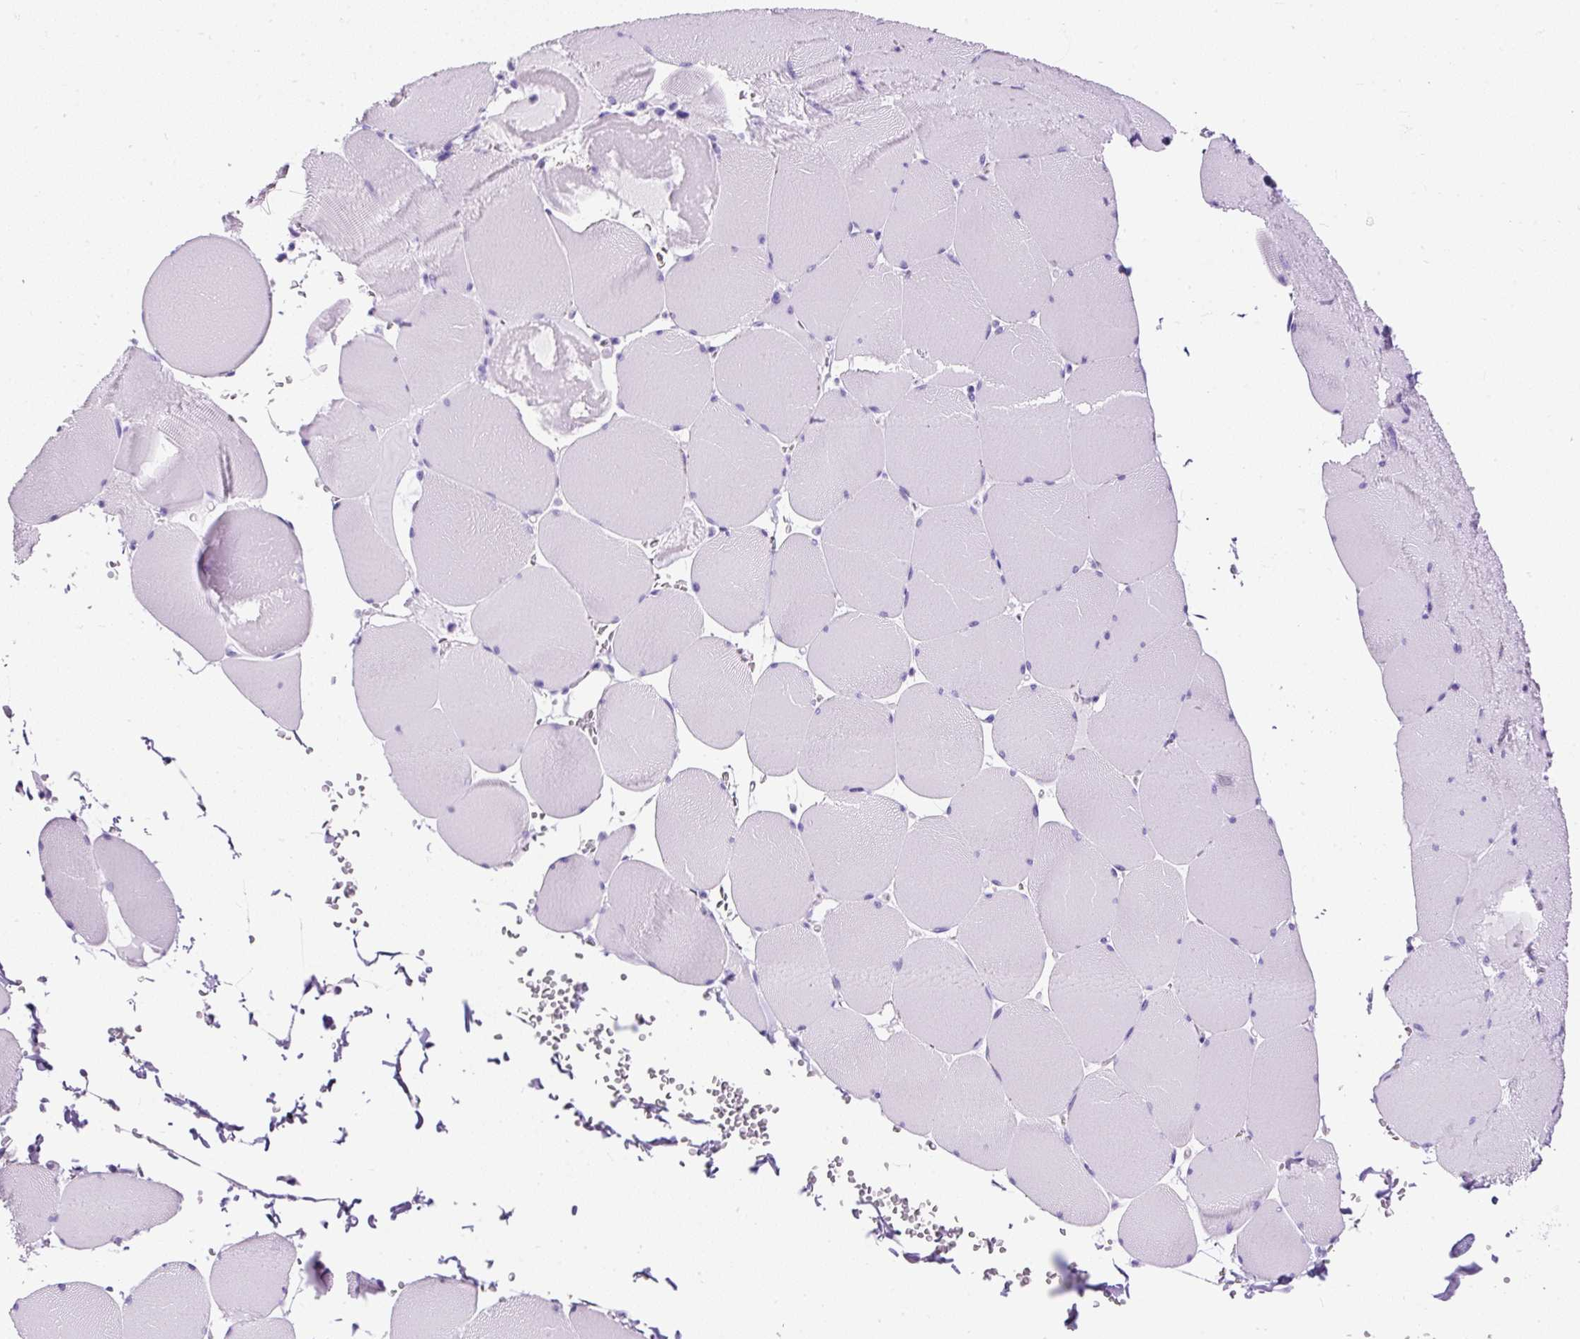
{"staining": {"intensity": "negative", "quantity": "none", "location": "none"}, "tissue": "skeletal muscle", "cell_type": "Myocytes", "image_type": "normal", "snomed": [{"axis": "morphology", "description": "Normal tissue, NOS"}, {"axis": "topography", "description": "Skeletal muscle"}, {"axis": "topography", "description": "Head-Neck"}], "caption": "Micrograph shows no protein expression in myocytes of normal skeletal muscle.", "gene": "NTS", "patient": {"sex": "male", "age": 66}}